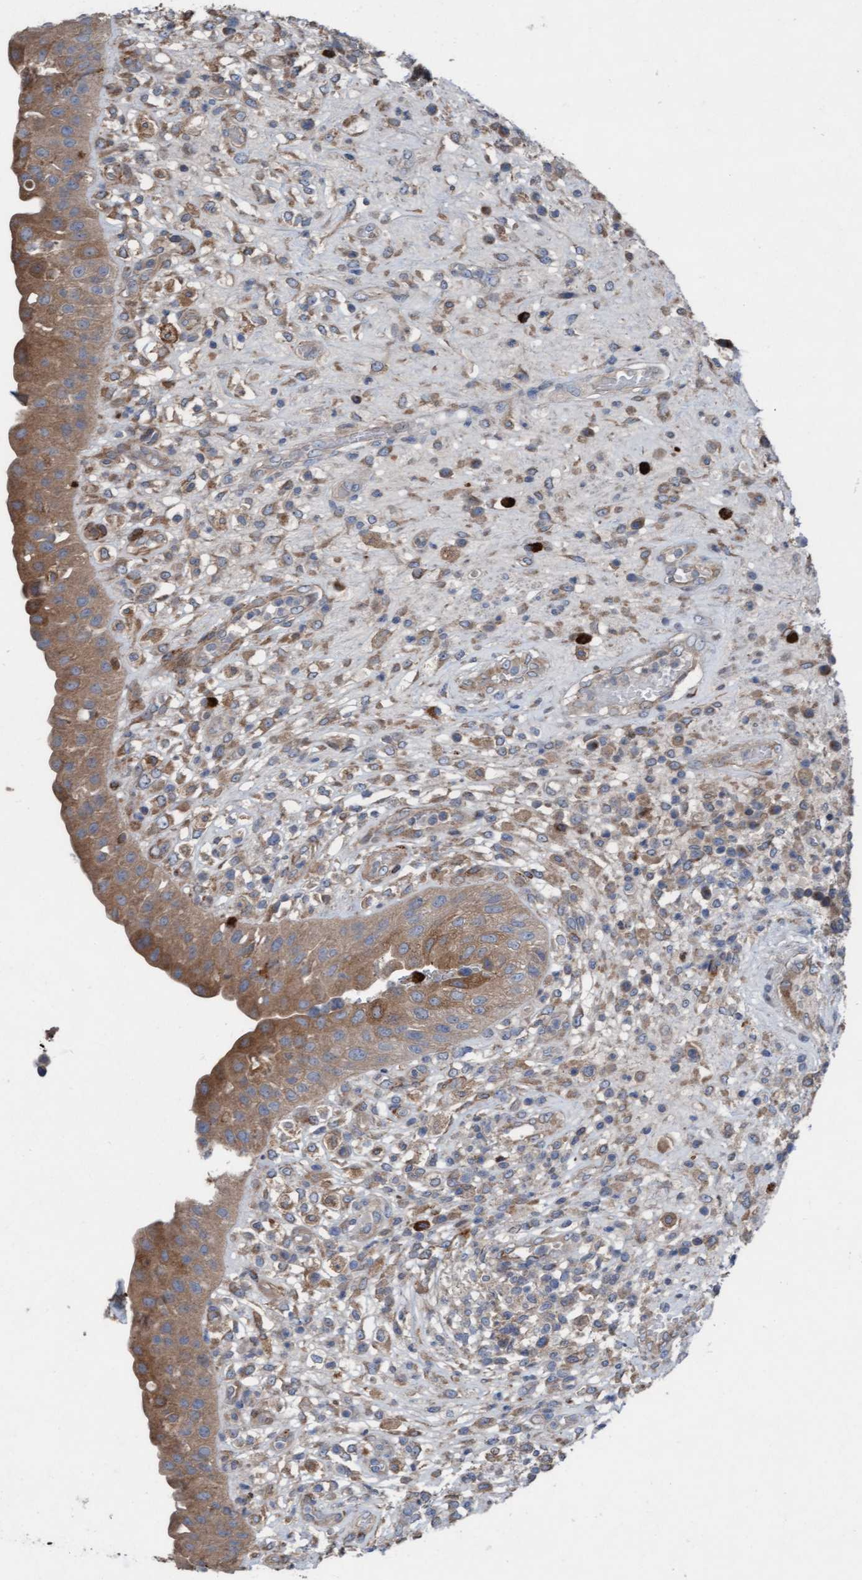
{"staining": {"intensity": "strong", "quantity": "25%-75%", "location": "cytoplasmic/membranous,nuclear"}, "tissue": "urinary bladder", "cell_type": "Urothelial cells", "image_type": "normal", "snomed": [{"axis": "morphology", "description": "Normal tissue, NOS"}, {"axis": "topography", "description": "Urinary bladder"}], "caption": "IHC (DAB (3,3'-diaminobenzidine)) staining of normal human urinary bladder shows strong cytoplasmic/membranous,nuclear protein staining in about 25%-75% of urothelial cells. (DAB IHC, brown staining for protein, blue staining for nuclei).", "gene": "KLHL26", "patient": {"sex": "female", "age": 62}}